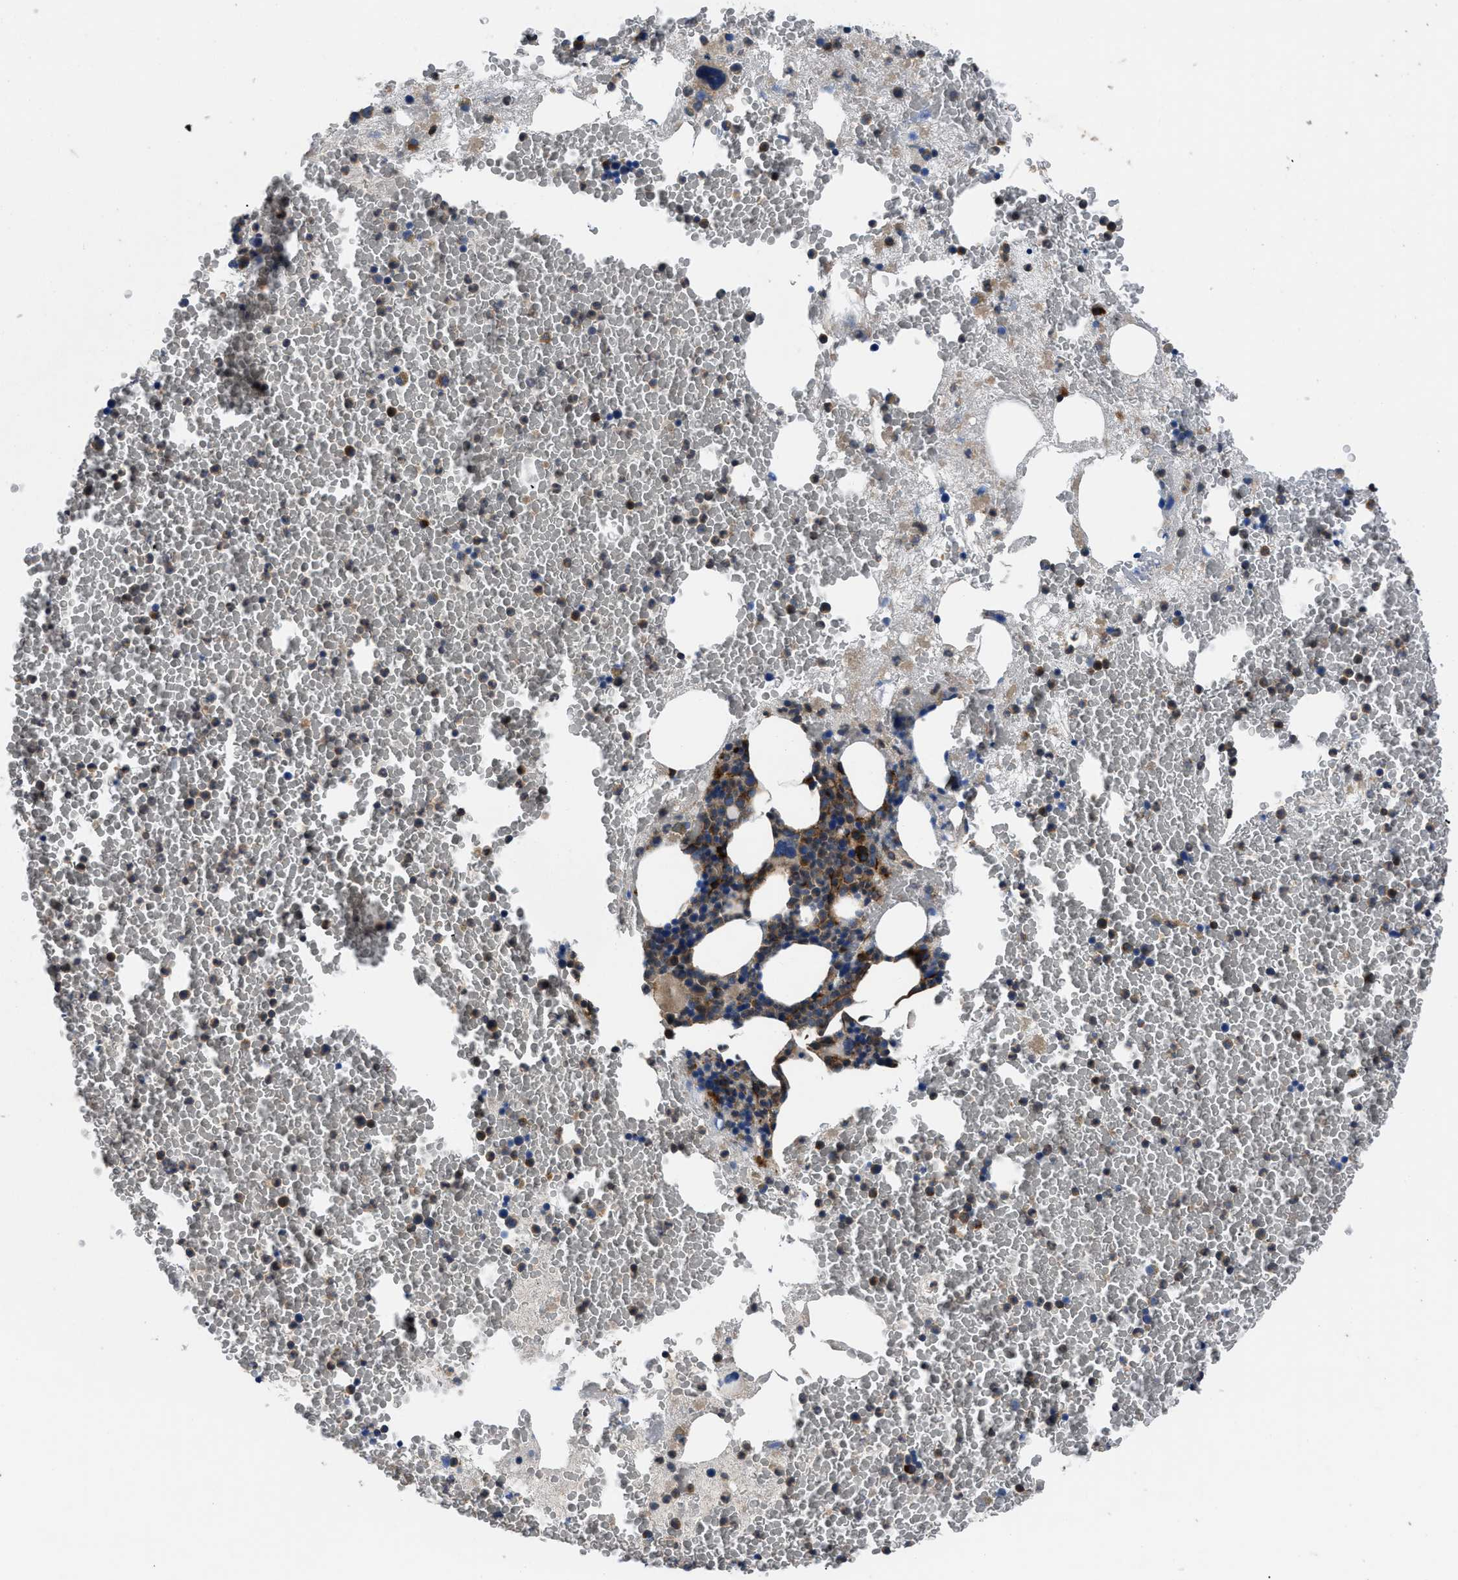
{"staining": {"intensity": "strong", "quantity": "25%-75%", "location": "cytoplasmic/membranous"}, "tissue": "bone marrow", "cell_type": "Hematopoietic cells", "image_type": "normal", "snomed": [{"axis": "morphology", "description": "Normal tissue, NOS"}, {"axis": "morphology", "description": "Inflammation, NOS"}, {"axis": "topography", "description": "Bone marrow"}], "caption": "Immunohistochemistry (DAB) staining of benign bone marrow exhibits strong cytoplasmic/membranous protein staining in about 25%-75% of hematopoietic cells. The protein is stained brown, and the nuclei are stained in blue (DAB (3,3'-diaminobenzidine) IHC with brightfield microscopy, high magnification).", "gene": "NT5E", "patient": {"sex": "male", "age": 63}}